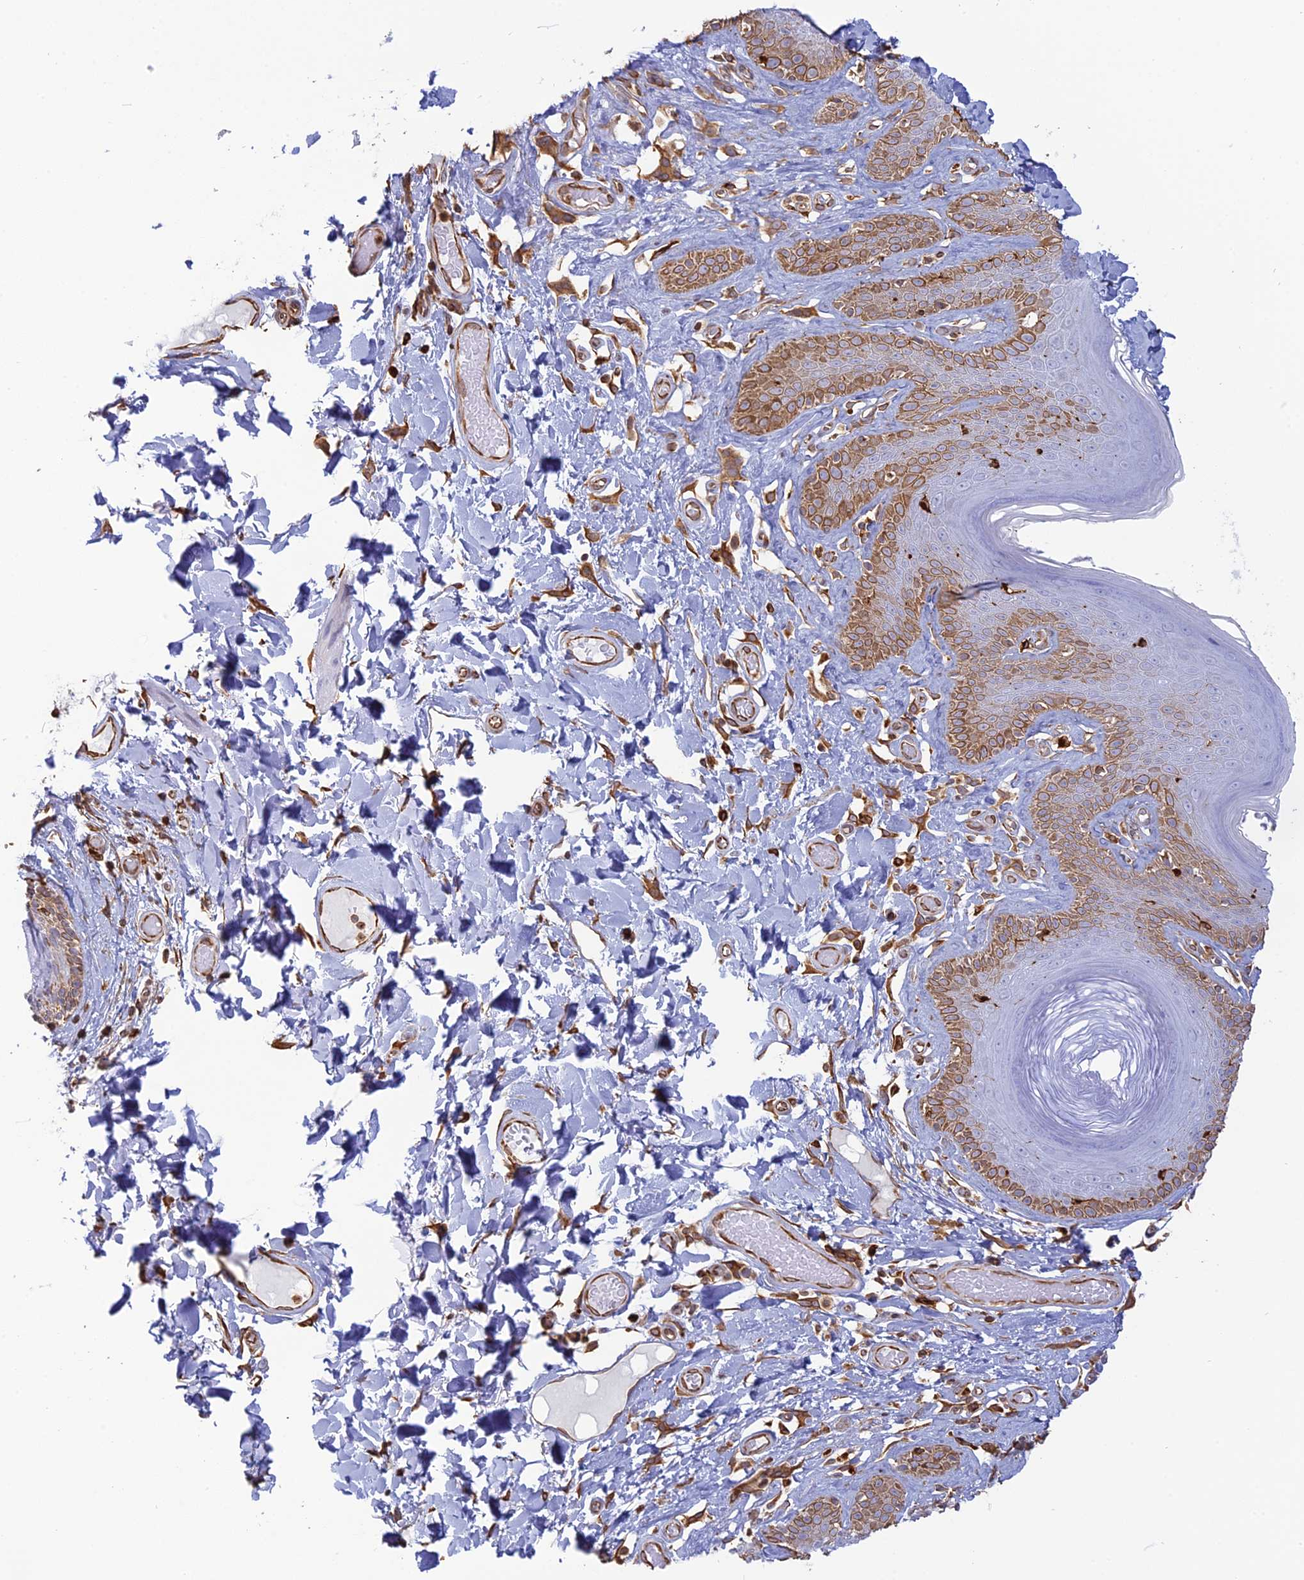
{"staining": {"intensity": "moderate", "quantity": "<25%", "location": "cytoplasmic/membranous"}, "tissue": "skin", "cell_type": "Epidermal cells", "image_type": "normal", "snomed": [{"axis": "morphology", "description": "Normal tissue, NOS"}, {"axis": "topography", "description": "Vulva"}], "caption": "Immunohistochemistry of normal human skin displays low levels of moderate cytoplasmic/membranous expression in about <25% of epidermal cells.", "gene": "APOBR", "patient": {"sex": "female", "age": 73}}